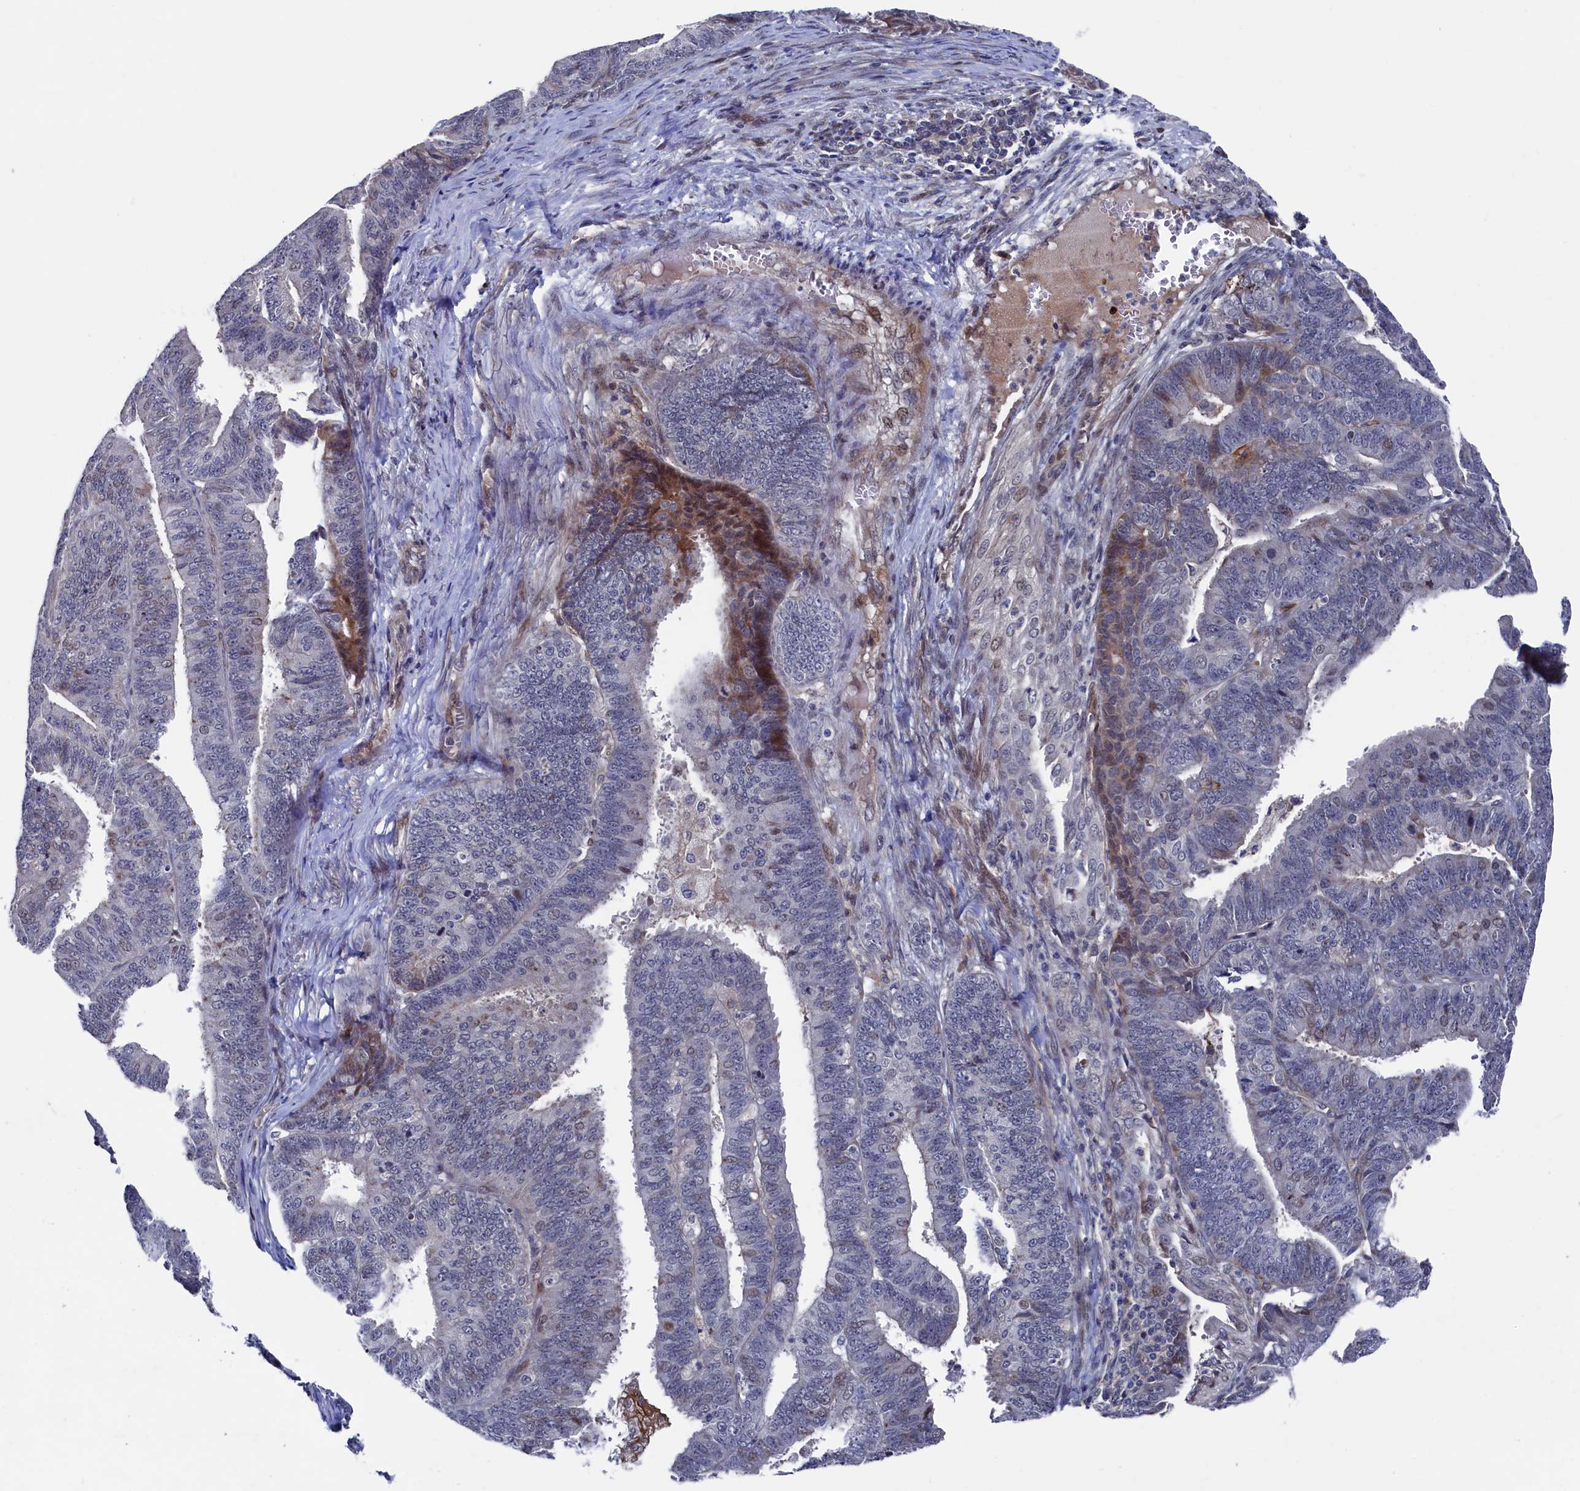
{"staining": {"intensity": "moderate", "quantity": "<25%", "location": "cytoplasmic/membranous,nuclear"}, "tissue": "endometrial cancer", "cell_type": "Tumor cells", "image_type": "cancer", "snomed": [{"axis": "morphology", "description": "Adenocarcinoma, NOS"}, {"axis": "topography", "description": "Endometrium"}], "caption": "This photomicrograph exhibits immunohistochemistry staining of endometrial cancer, with low moderate cytoplasmic/membranous and nuclear positivity in about <25% of tumor cells.", "gene": "ZNF891", "patient": {"sex": "female", "age": 73}}